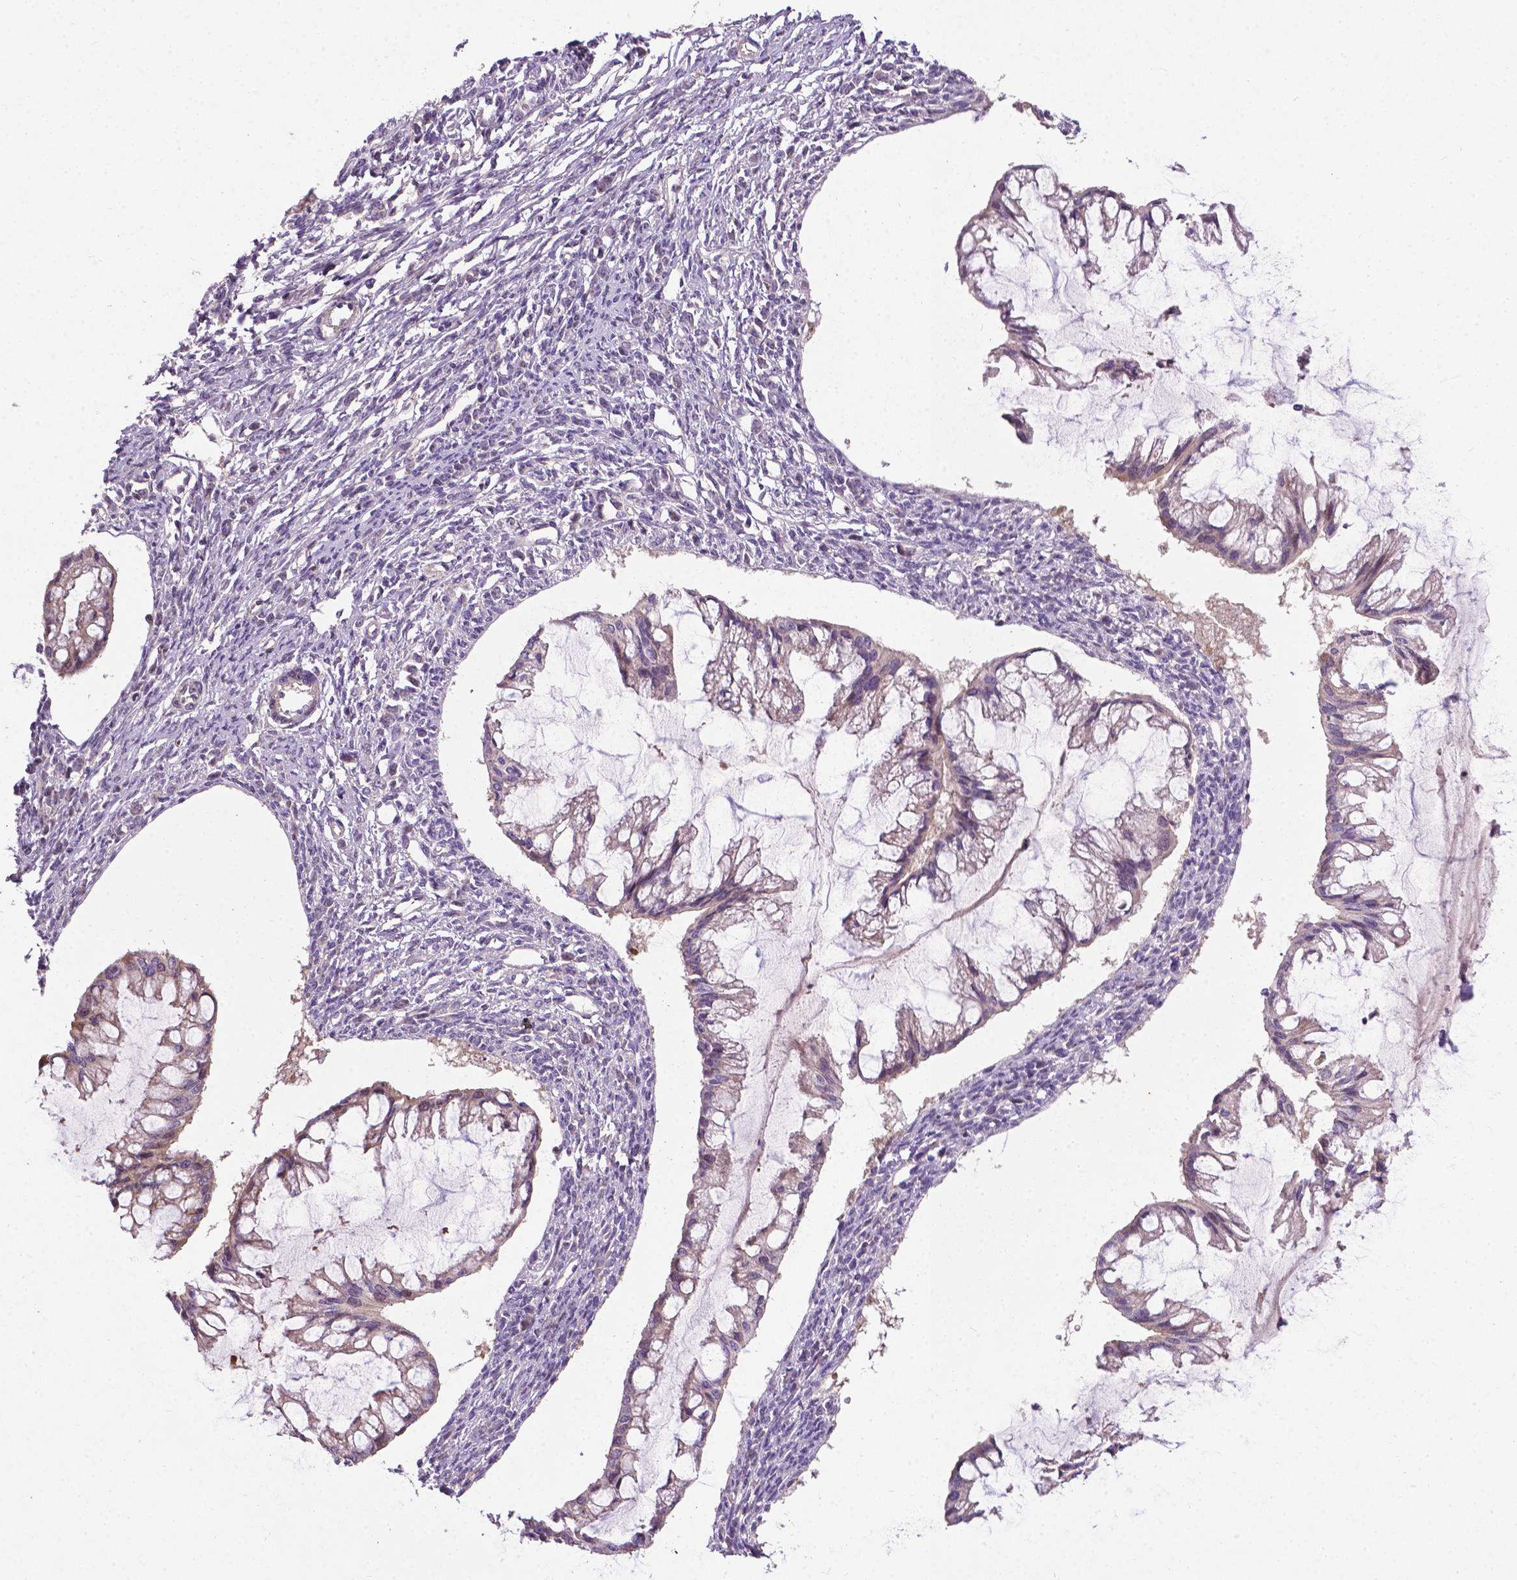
{"staining": {"intensity": "weak", "quantity": "25%-75%", "location": "cytoplasmic/membranous"}, "tissue": "ovarian cancer", "cell_type": "Tumor cells", "image_type": "cancer", "snomed": [{"axis": "morphology", "description": "Cystadenocarcinoma, mucinous, NOS"}, {"axis": "topography", "description": "Ovary"}], "caption": "Immunohistochemical staining of ovarian cancer displays low levels of weak cytoplasmic/membranous protein positivity in about 25%-75% of tumor cells.", "gene": "SPNS2", "patient": {"sex": "female", "age": 73}}